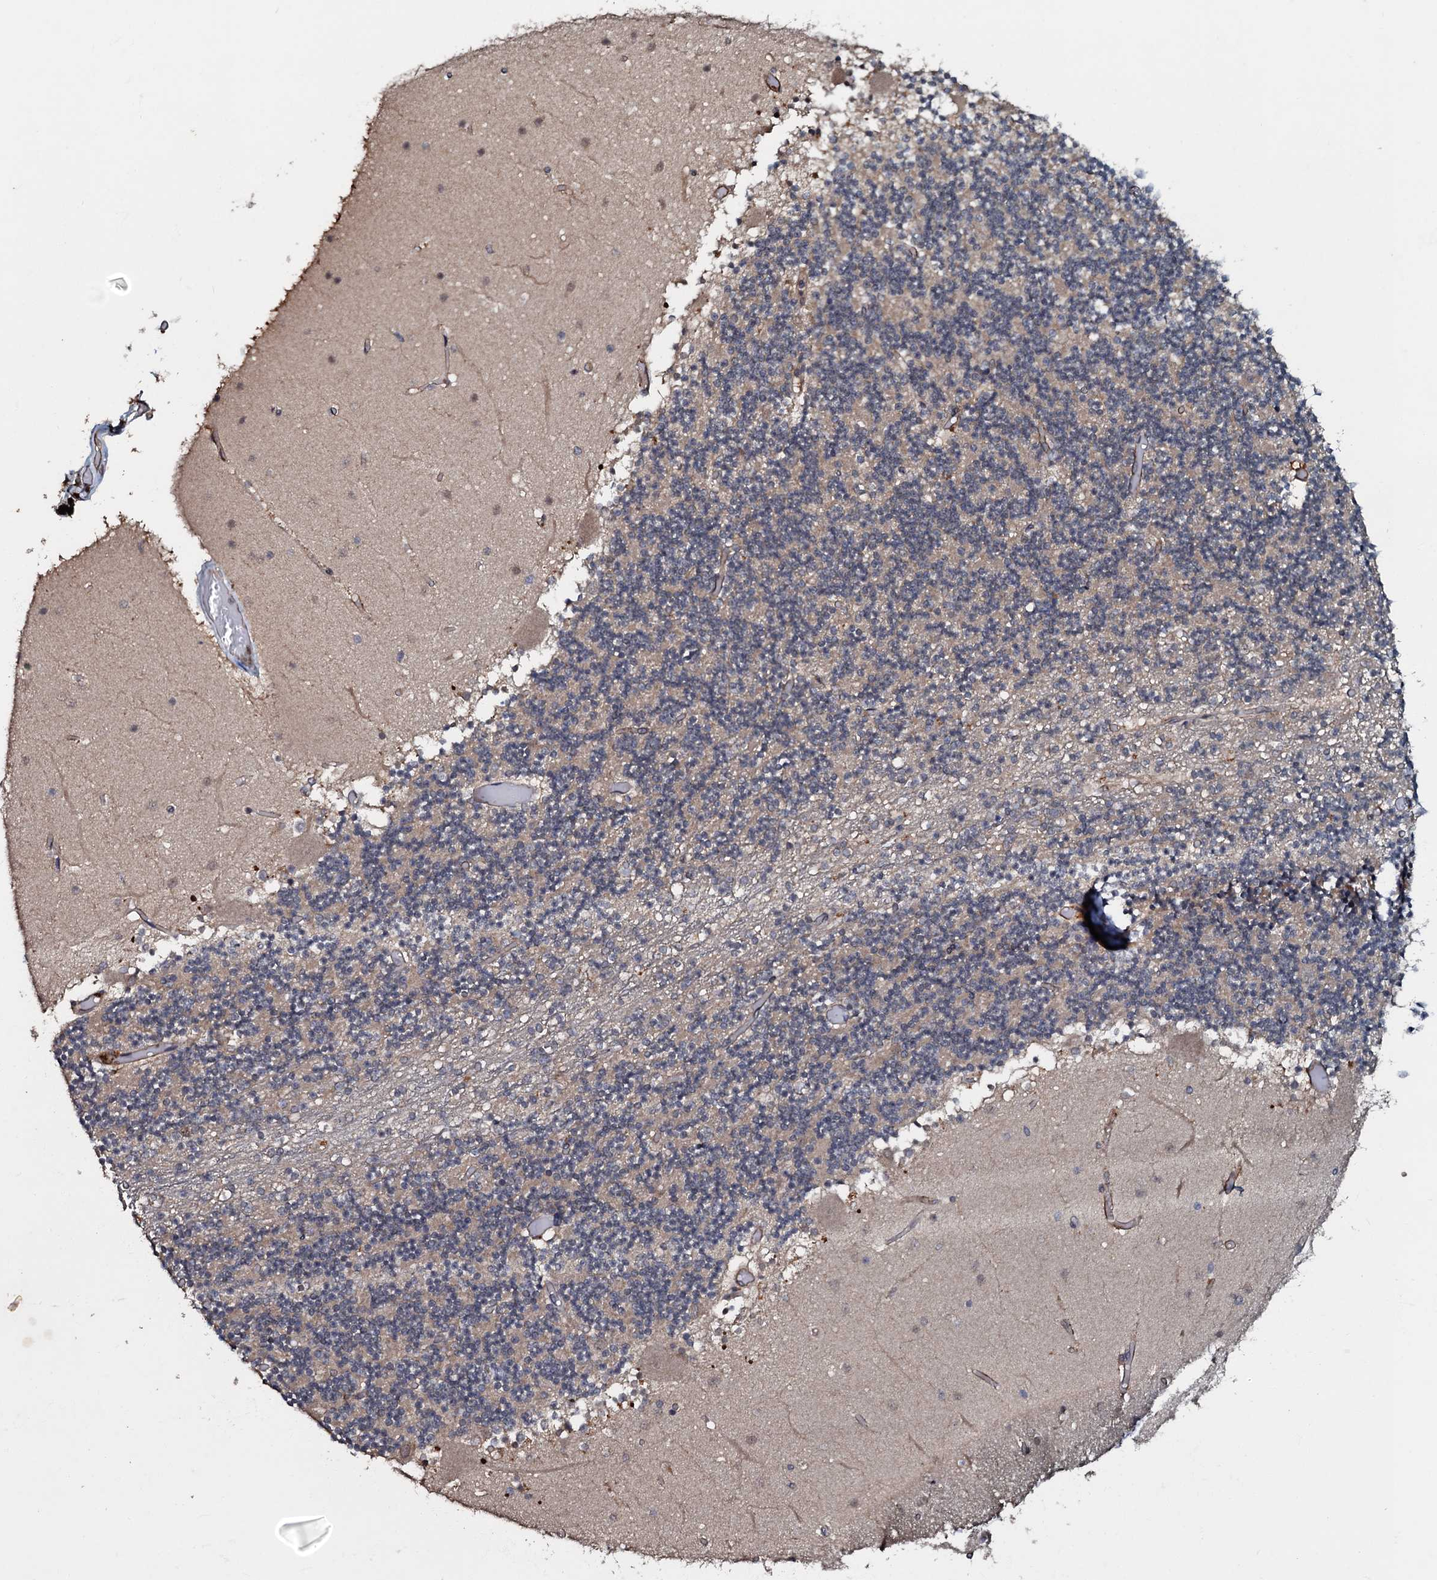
{"staining": {"intensity": "weak", "quantity": "25%-75%", "location": "cytoplasmic/membranous"}, "tissue": "cerebellum", "cell_type": "Cells in granular layer", "image_type": "normal", "snomed": [{"axis": "morphology", "description": "Normal tissue, NOS"}, {"axis": "topography", "description": "Cerebellum"}], "caption": "Immunohistochemistry (IHC) histopathology image of normal cerebellum stained for a protein (brown), which reveals low levels of weak cytoplasmic/membranous expression in about 25%-75% of cells in granular layer.", "gene": "MANSC4", "patient": {"sex": "female", "age": 28}}